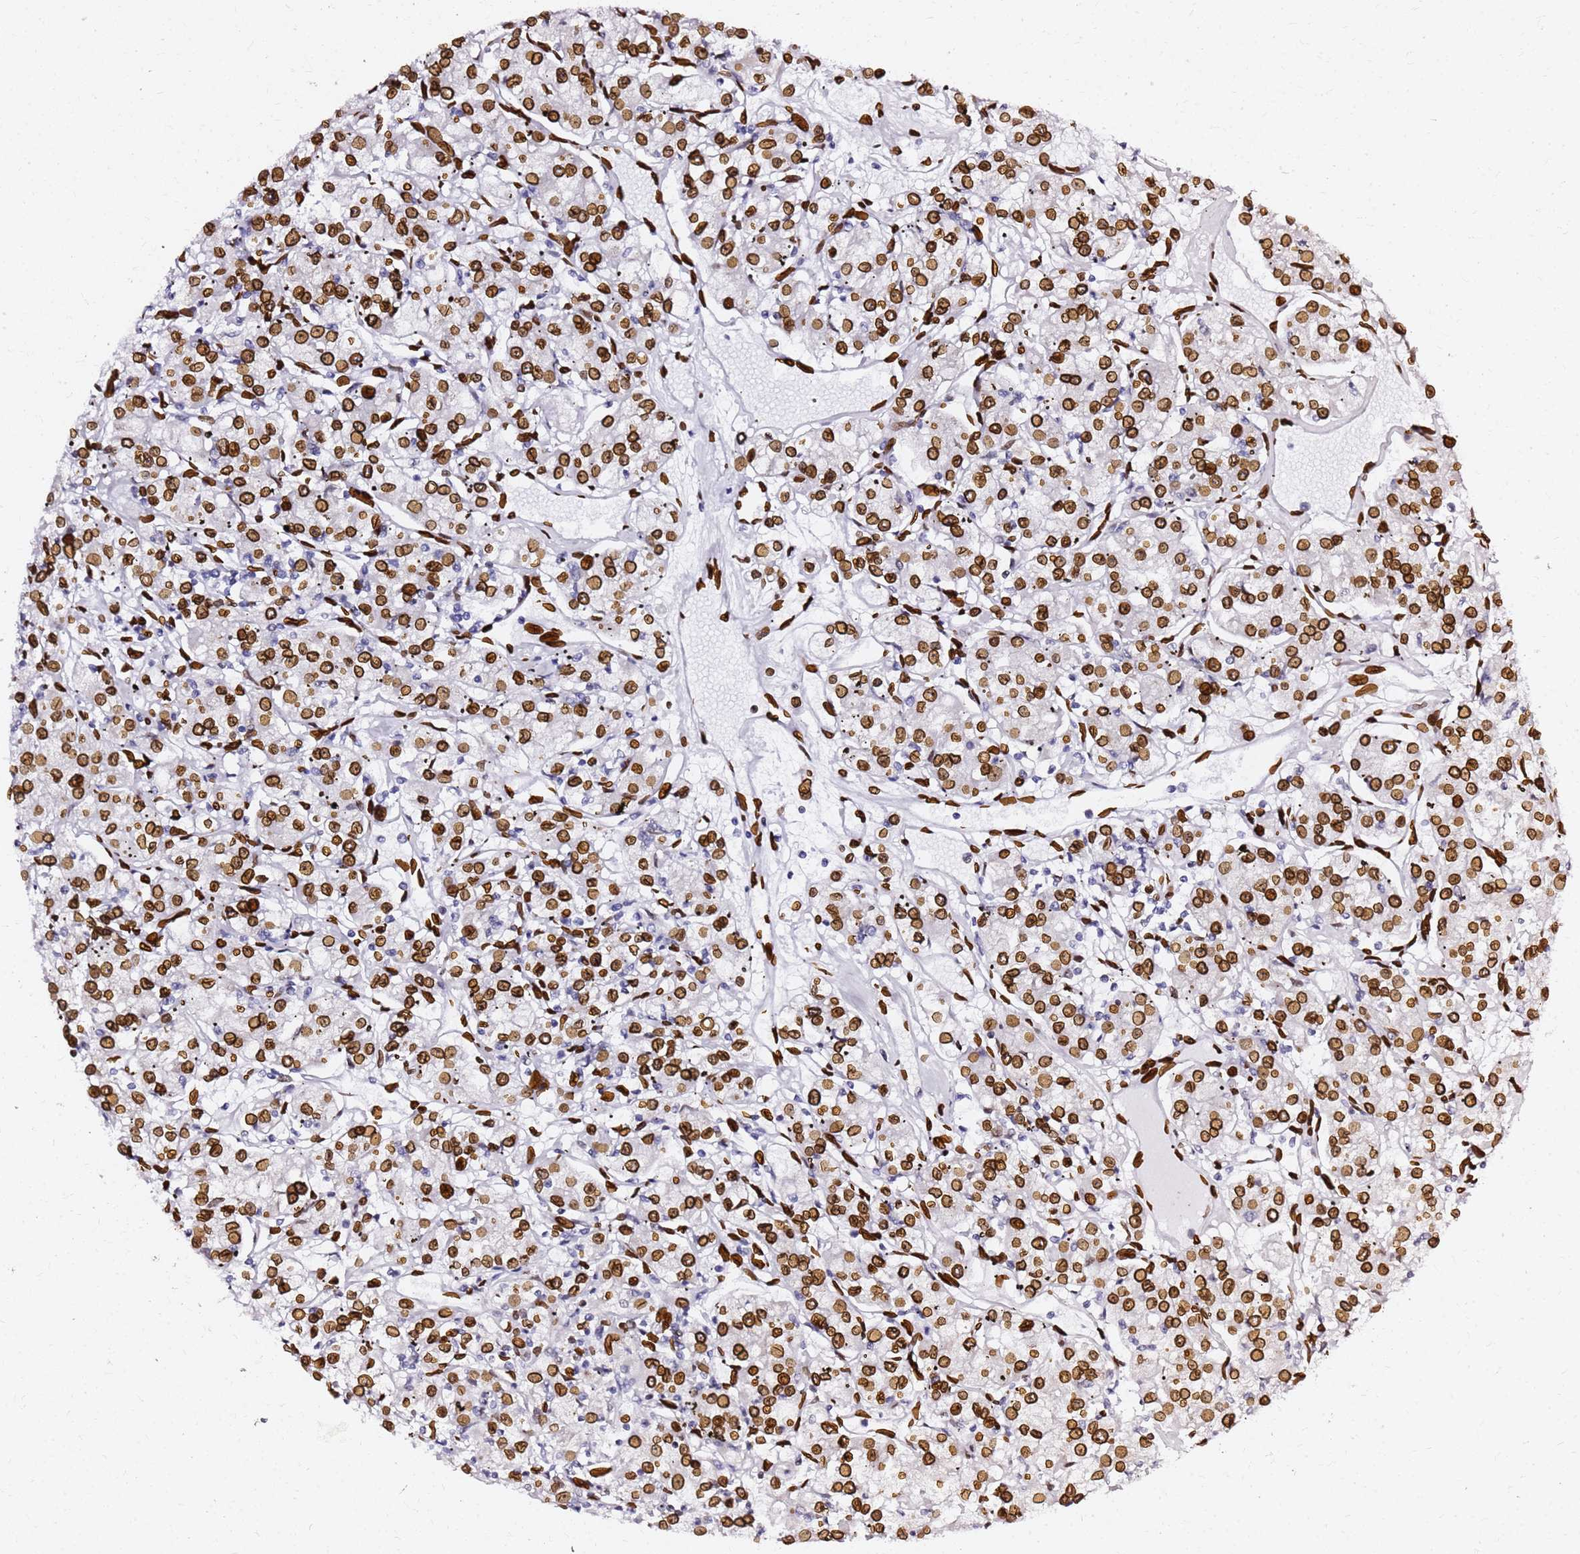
{"staining": {"intensity": "strong", "quantity": ">75%", "location": "cytoplasmic/membranous,nuclear"}, "tissue": "renal cancer", "cell_type": "Tumor cells", "image_type": "cancer", "snomed": [{"axis": "morphology", "description": "Adenocarcinoma, NOS"}, {"axis": "topography", "description": "Kidney"}], "caption": "Immunohistochemical staining of renal cancer (adenocarcinoma) reveals high levels of strong cytoplasmic/membranous and nuclear protein staining in about >75% of tumor cells.", "gene": "C6orf141", "patient": {"sex": "female", "age": 59}}